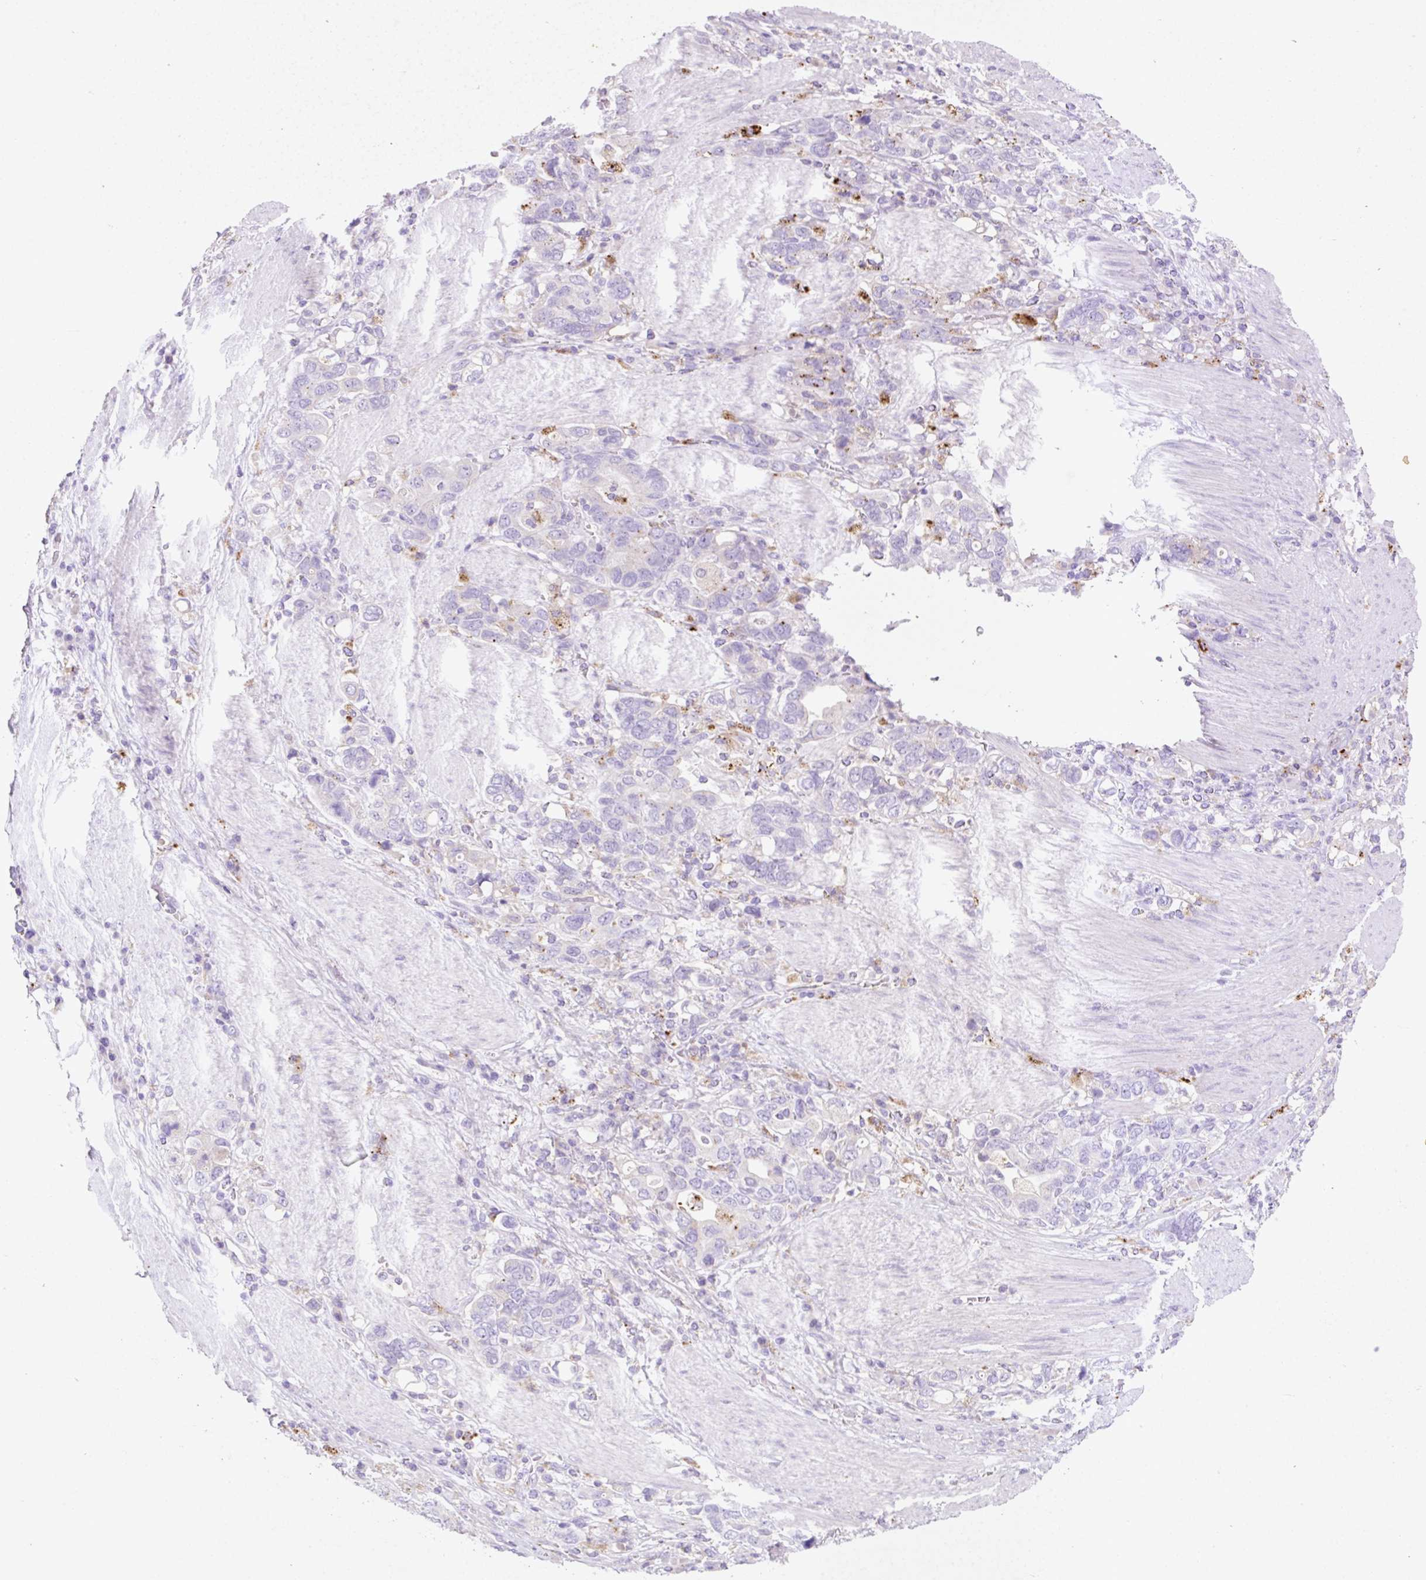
{"staining": {"intensity": "negative", "quantity": "none", "location": "none"}, "tissue": "stomach cancer", "cell_type": "Tumor cells", "image_type": "cancer", "snomed": [{"axis": "morphology", "description": "Adenocarcinoma, NOS"}, {"axis": "topography", "description": "Stomach, upper"}, {"axis": "topography", "description": "Stomach"}], "caption": "Immunohistochemistry micrograph of human stomach cancer (adenocarcinoma) stained for a protein (brown), which reveals no expression in tumor cells.", "gene": "HEXA", "patient": {"sex": "male", "age": 62}}